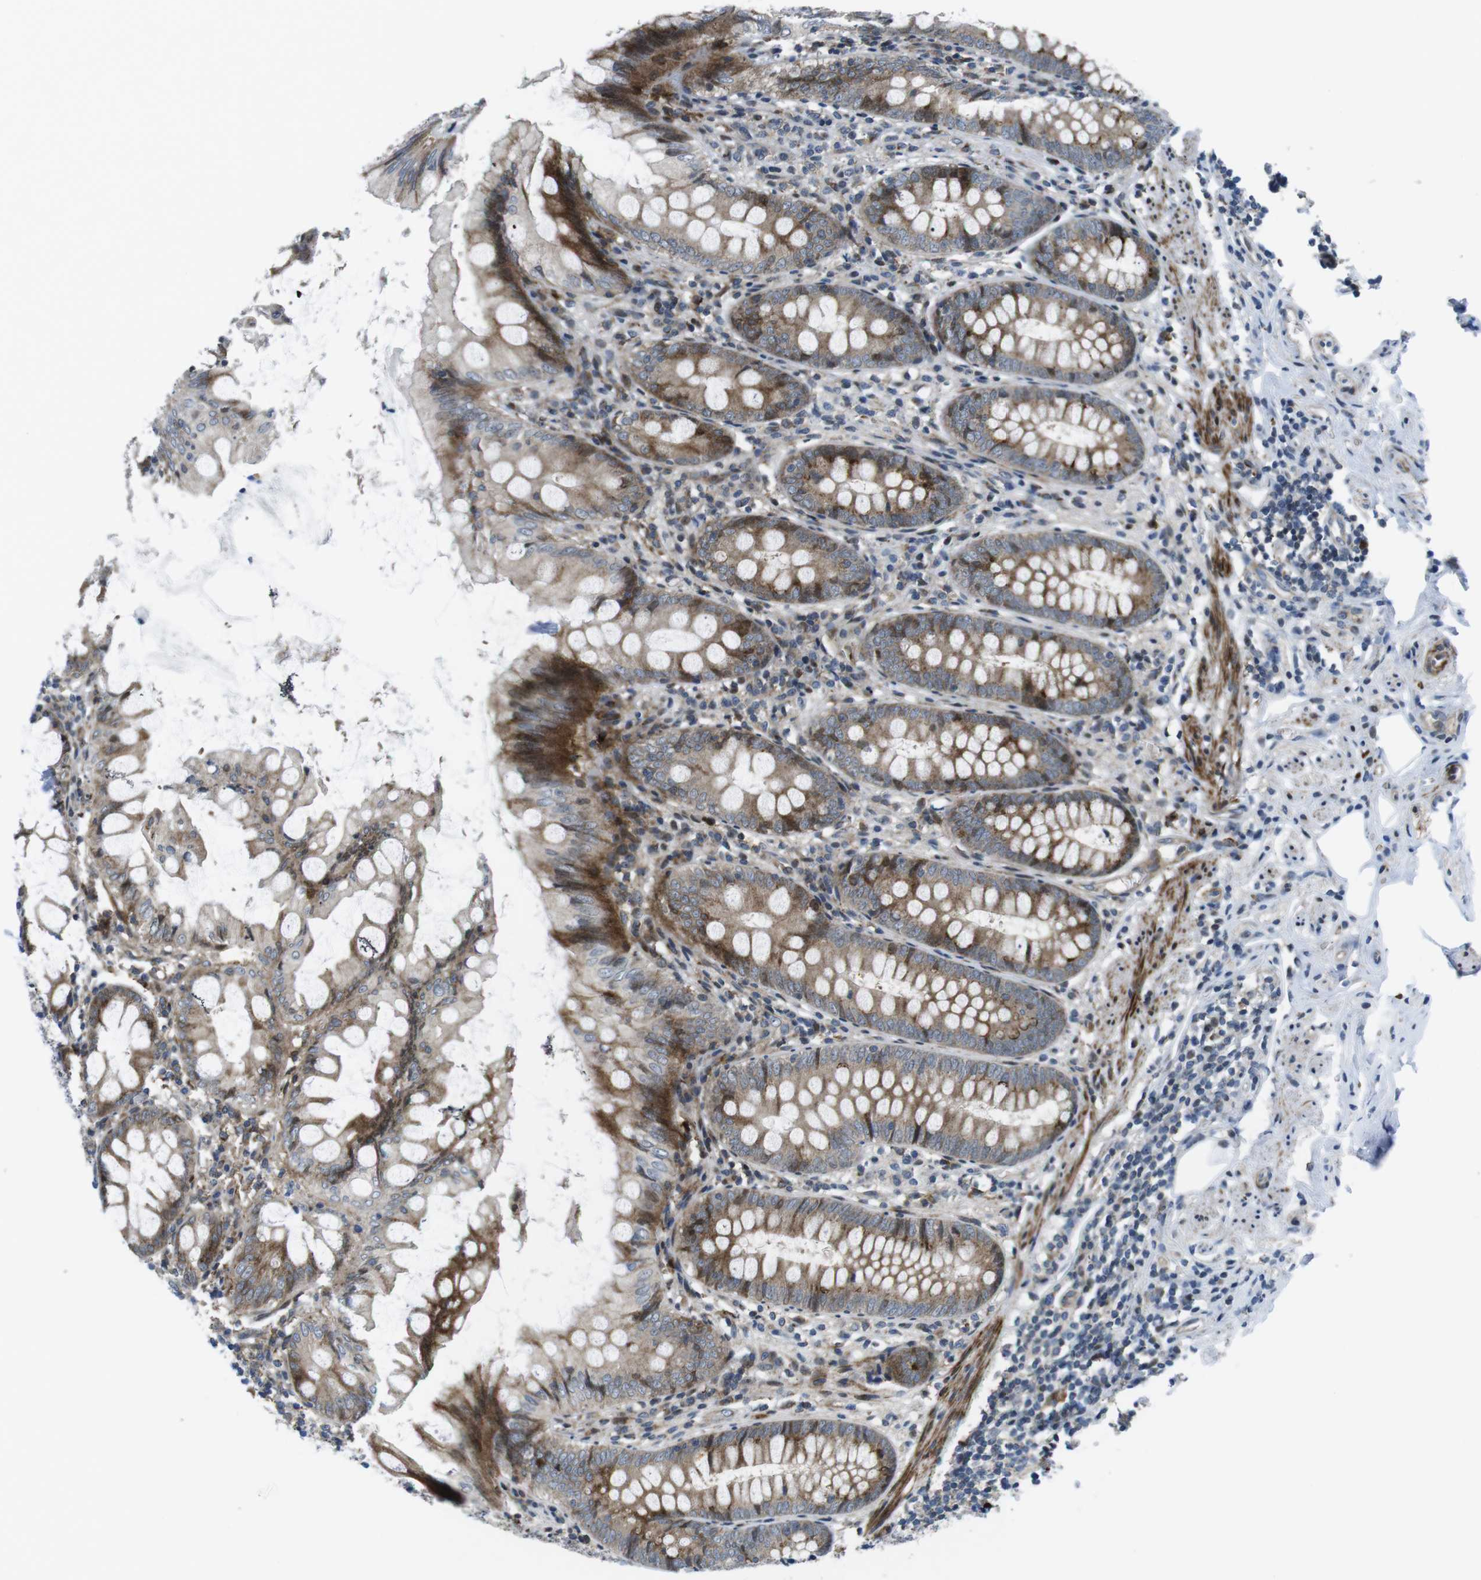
{"staining": {"intensity": "moderate", "quantity": ">75%", "location": "cytoplasmic/membranous"}, "tissue": "appendix", "cell_type": "Glandular cells", "image_type": "normal", "snomed": [{"axis": "morphology", "description": "Normal tissue, NOS"}, {"axis": "topography", "description": "Appendix"}], "caption": "Unremarkable appendix demonstrates moderate cytoplasmic/membranous positivity in approximately >75% of glandular cells The staining was performed using DAB to visualize the protein expression in brown, while the nuclei were stained in blue with hematoxylin (Magnification: 20x)..", "gene": "CUL7", "patient": {"sex": "female", "age": 77}}